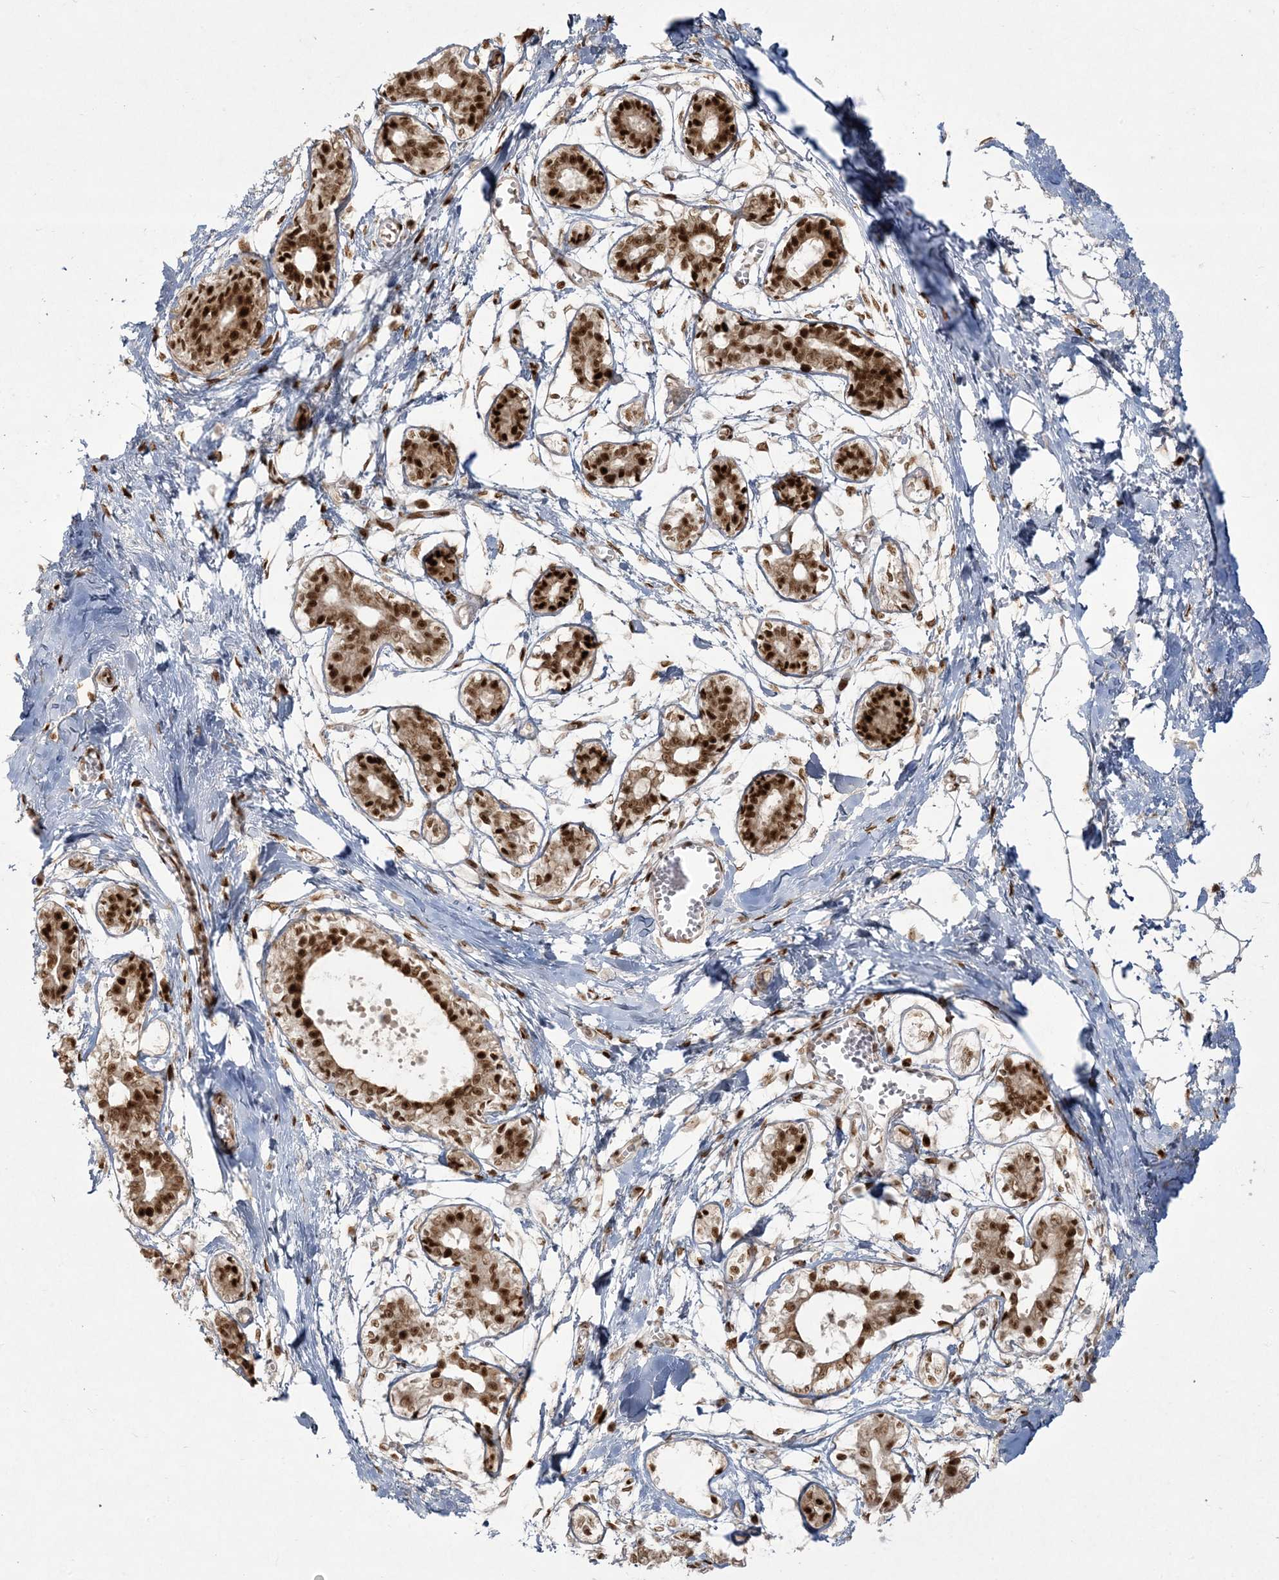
{"staining": {"intensity": "negative", "quantity": "none", "location": "none"}, "tissue": "breast", "cell_type": "Adipocytes", "image_type": "normal", "snomed": [{"axis": "morphology", "description": "Normal tissue, NOS"}, {"axis": "topography", "description": "Breast"}], "caption": "This is an immunohistochemistry (IHC) image of benign breast. There is no staining in adipocytes.", "gene": "RBM10", "patient": {"sex": "female", "age": 27}}